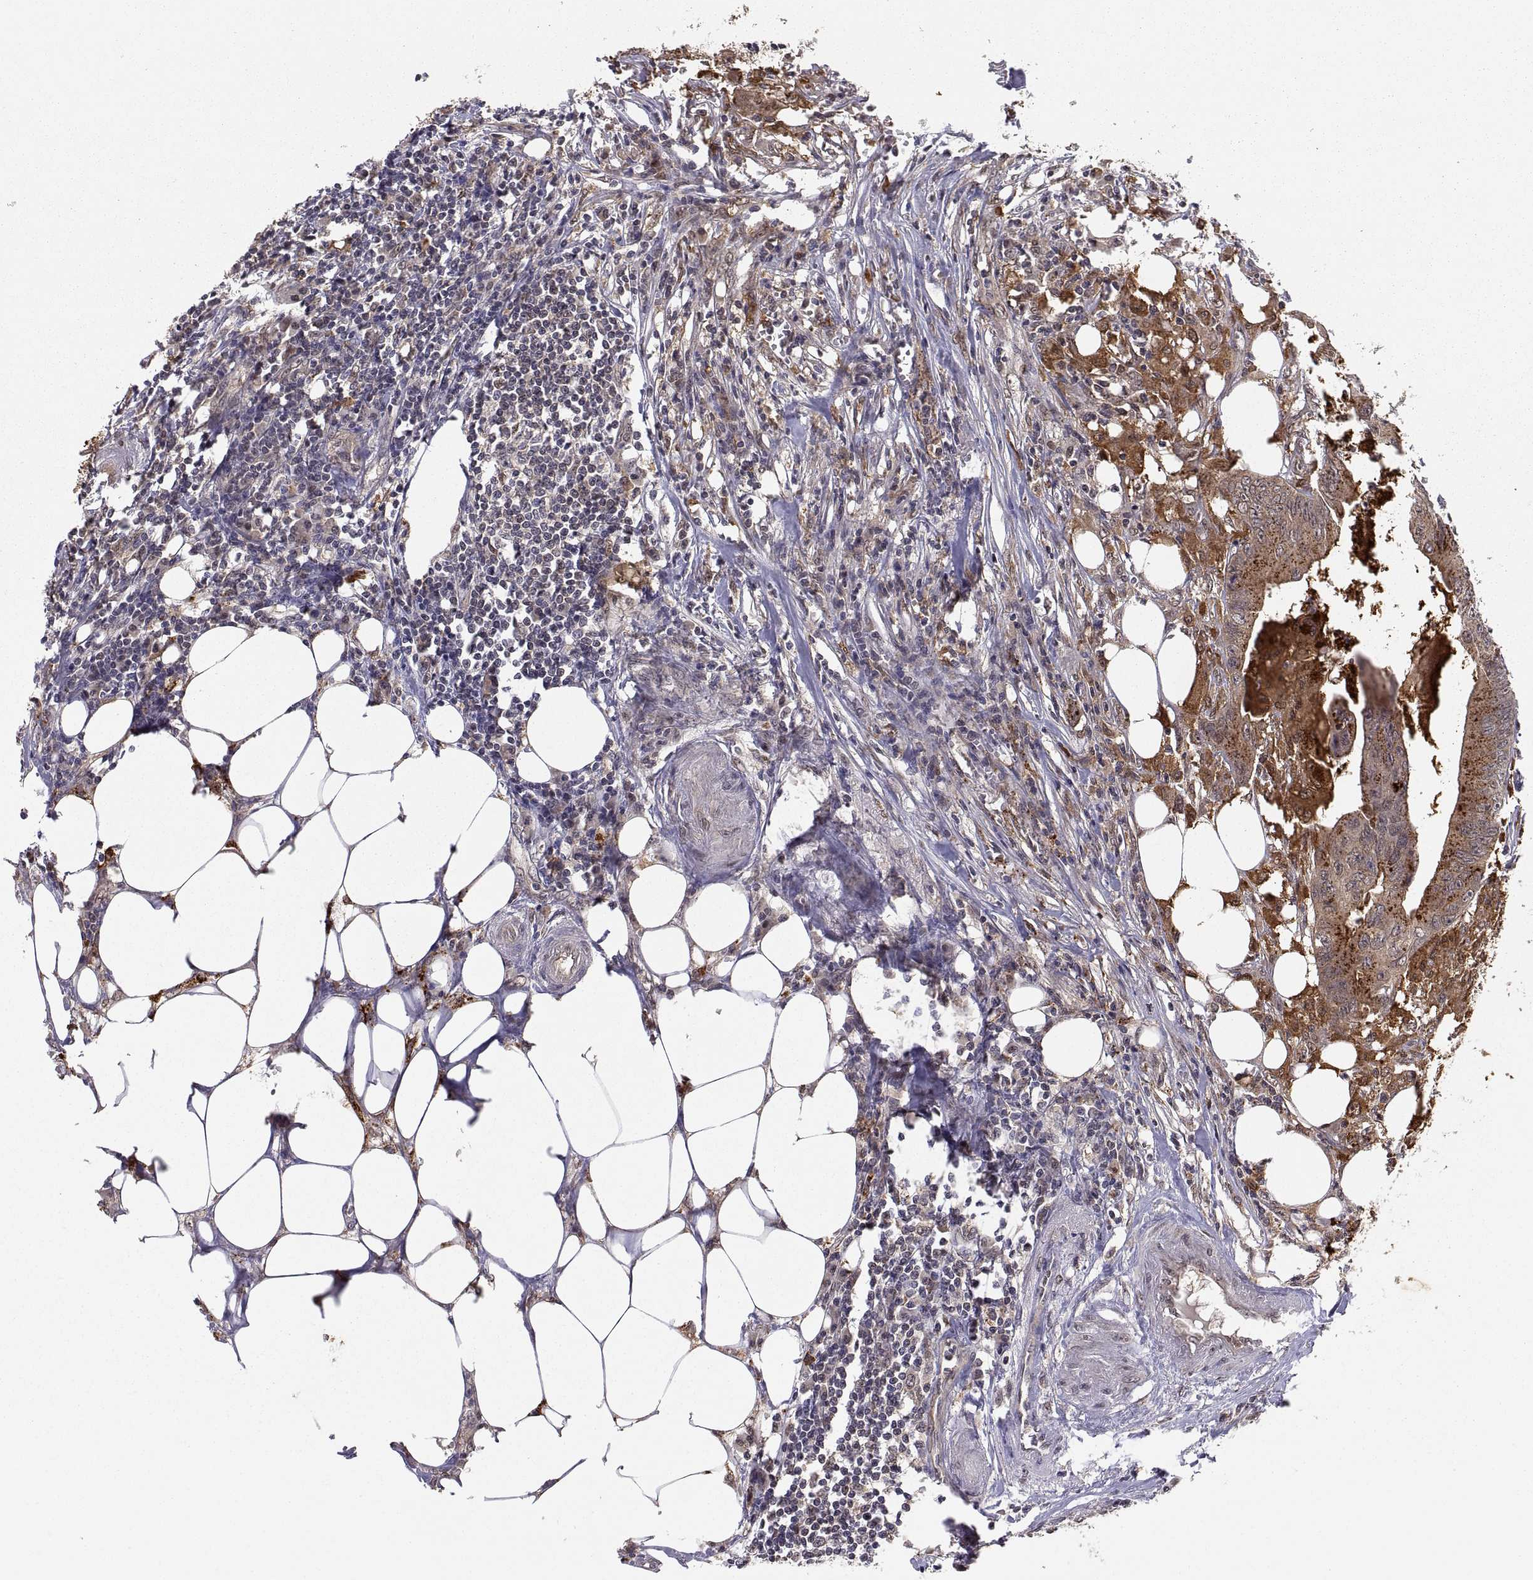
{"staining": {"intensity": "moderate", "quantity": ">75%", "location": "cytoplasmic/membranous"}, "tissue": "colorectal cancer", "cell_type": "Tumor cells", "image_type": "cancer", "snomed": [{"axis": "morphology", "description": "Adenocarcinoma, NOS"}, {"axis": "topography", "description": "Colon"}], "caption": "Protein staining of colorectal cancer (adenocarcinoma) tissue exhibits moderate cytoplasmic/membranous expression in approximately >75% of tumor cells.", "gene": "PSMC2", "patient": {"sex": "male", "age": 84}}